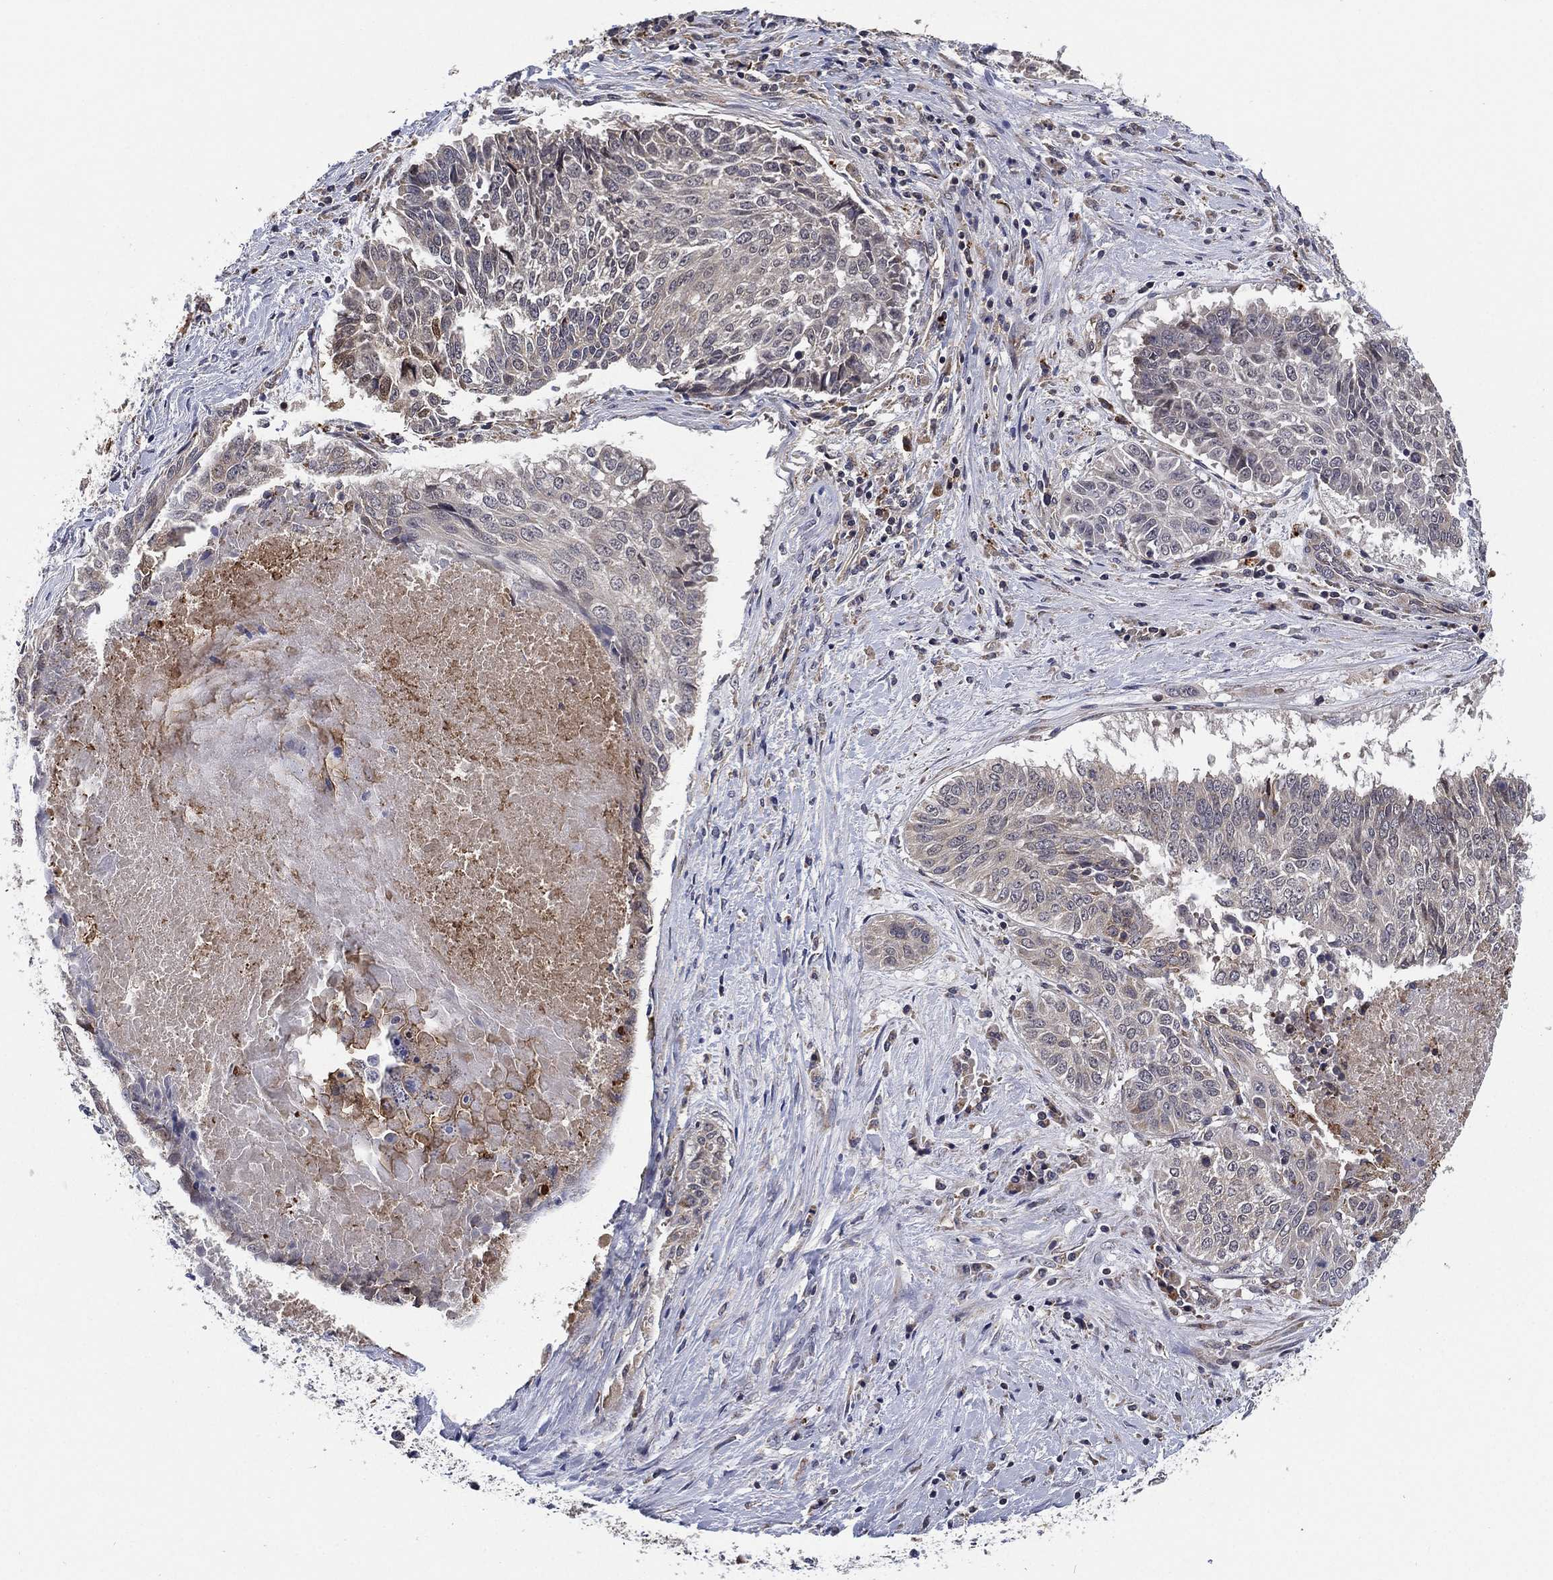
{"staining": {"intensity": "weak", "quantity": "<25%", "location": "cytoplasmic/membranous"}, "tissue": "lung cancer", "cell_type": "Tumor cells", "image_type": "cancer", "snomed": [{"axis": "morphology", "description": "Squamous cell carcinoma, NOS"}, {"axis": "topography", "description": "Lung"}], "caption": "The immunohistochemistry histopathology image has no significant expression in tumor cells of squamous cell carcinoma (lung) tissue. (DAB (3,3'-diaminobenzidine) immunohistochemistry (IHC) visualized using brightfield microscopy, high magnification).", "gene": "SELENOO", "patient": {"sex": "male", "age": 64}}